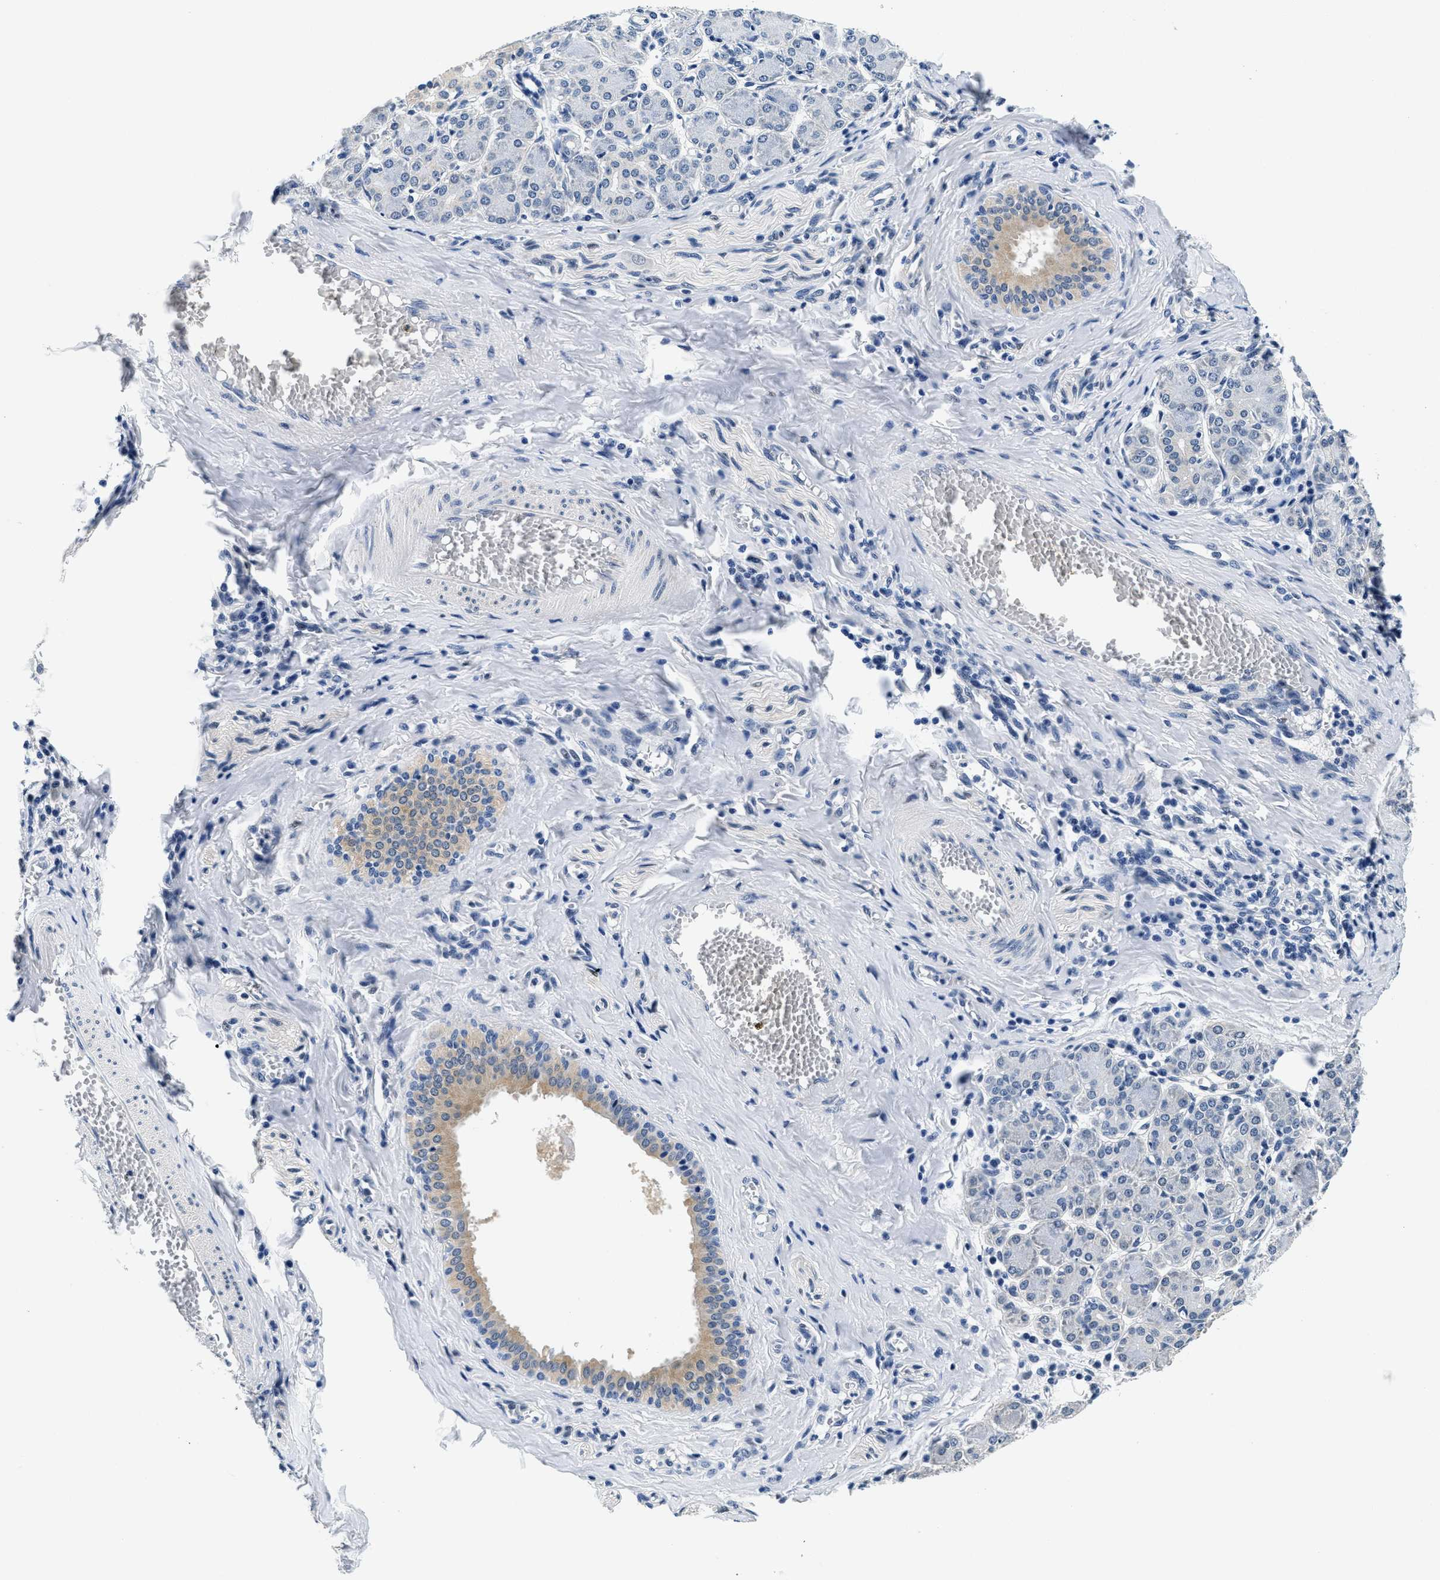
{"staining": {"intensity": "weak", "quantity": "<25%", "location": "cytoplasmic/membranous"}, "tissue": "salivary gland", "cell_type": "Glandular cells", "image_type": "normal", "snomed": [{"axis": "morphology", "description": "Normal tissue, NOS"}, {"axis": "morphology", "description": "Inflammation, NOS"}, {"axis": "topography", "description": "Lymph node"}, {"axis": "topography", "description": "Salivary gland"}], "caption": "DAB (3,3'-diaminobenzidine) immunohistochemical staining of benign salivary gland displays no significant expression in glandular cells.", "gene": "HS3ST2", "patient": {"sex": "male", "age": 3}}